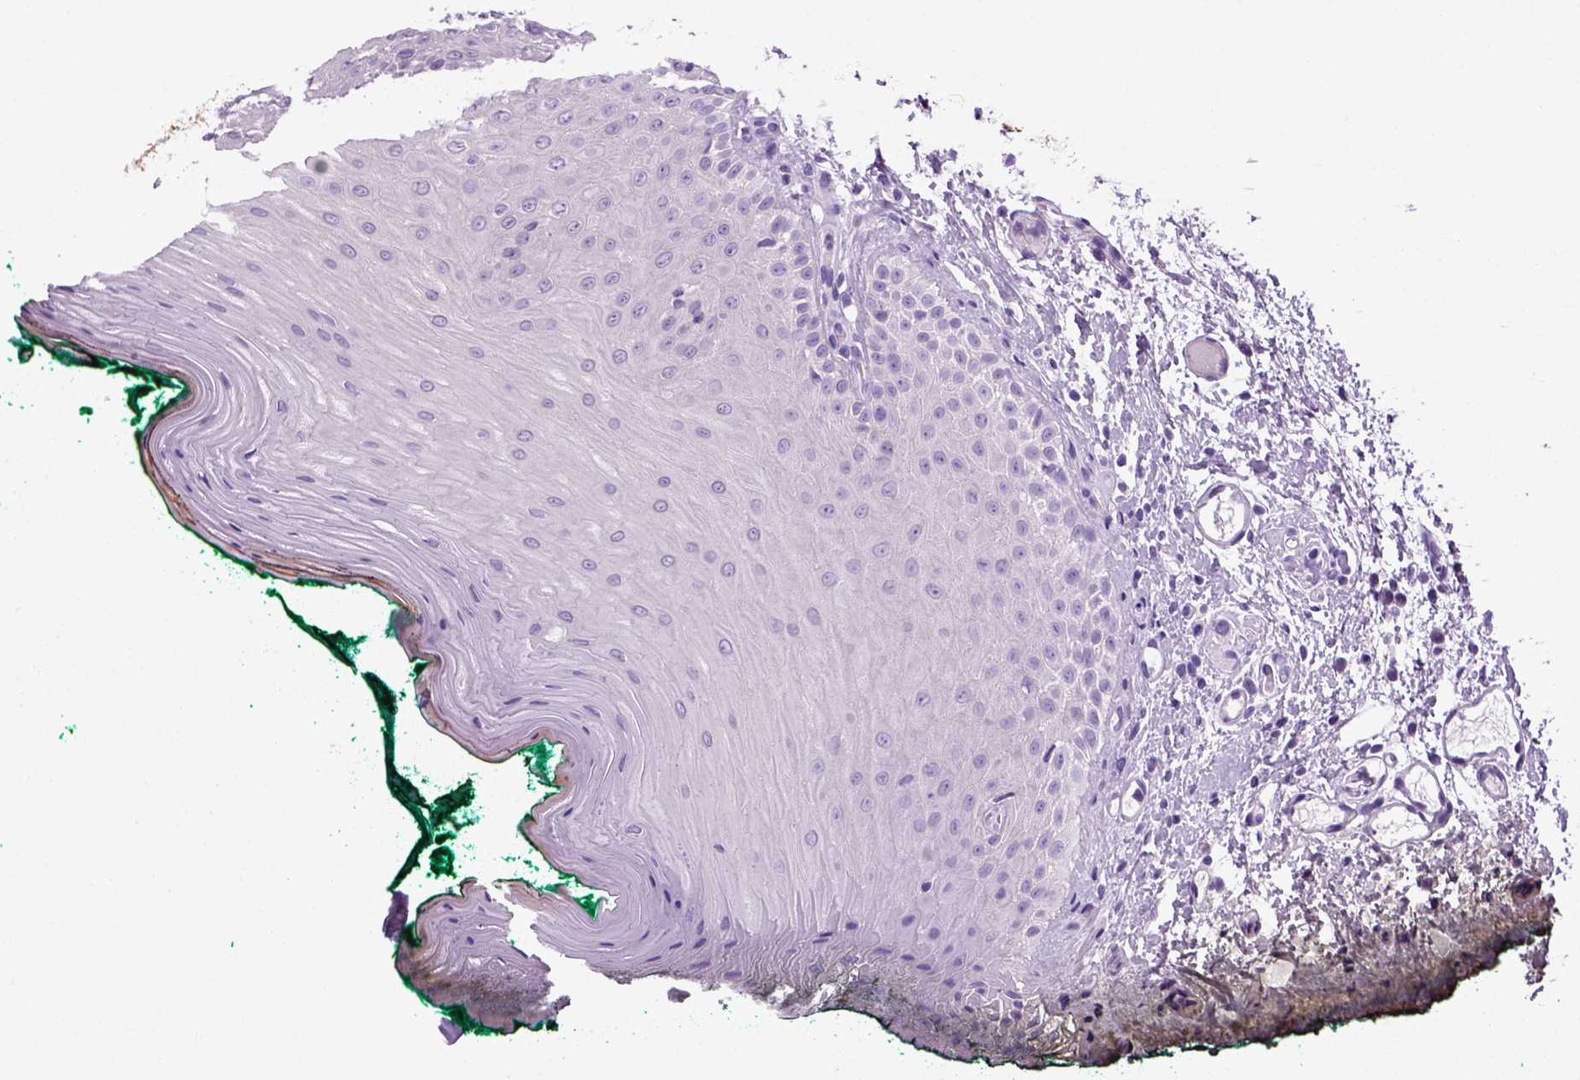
{"staining": {"intensity": "negative", "quantity": "none", "location": "none"}, "tissue": "oral mucosa", "cell_type": "Squamous epithelial cells", "image_type": "normal", "snomed": [{"axis": "morphology", "description": "Normal tissue, NOS"}, {"axis": "topography", "description": "Oral tissue"}], "caption": "Immunohistochemistry micrograph of normal human oral mucosa stained for a protein (brown), which shows no expression in squamous epithelial cells.", "gene": "HMCN2", "patient": {"sex": "female", "age": 83}}